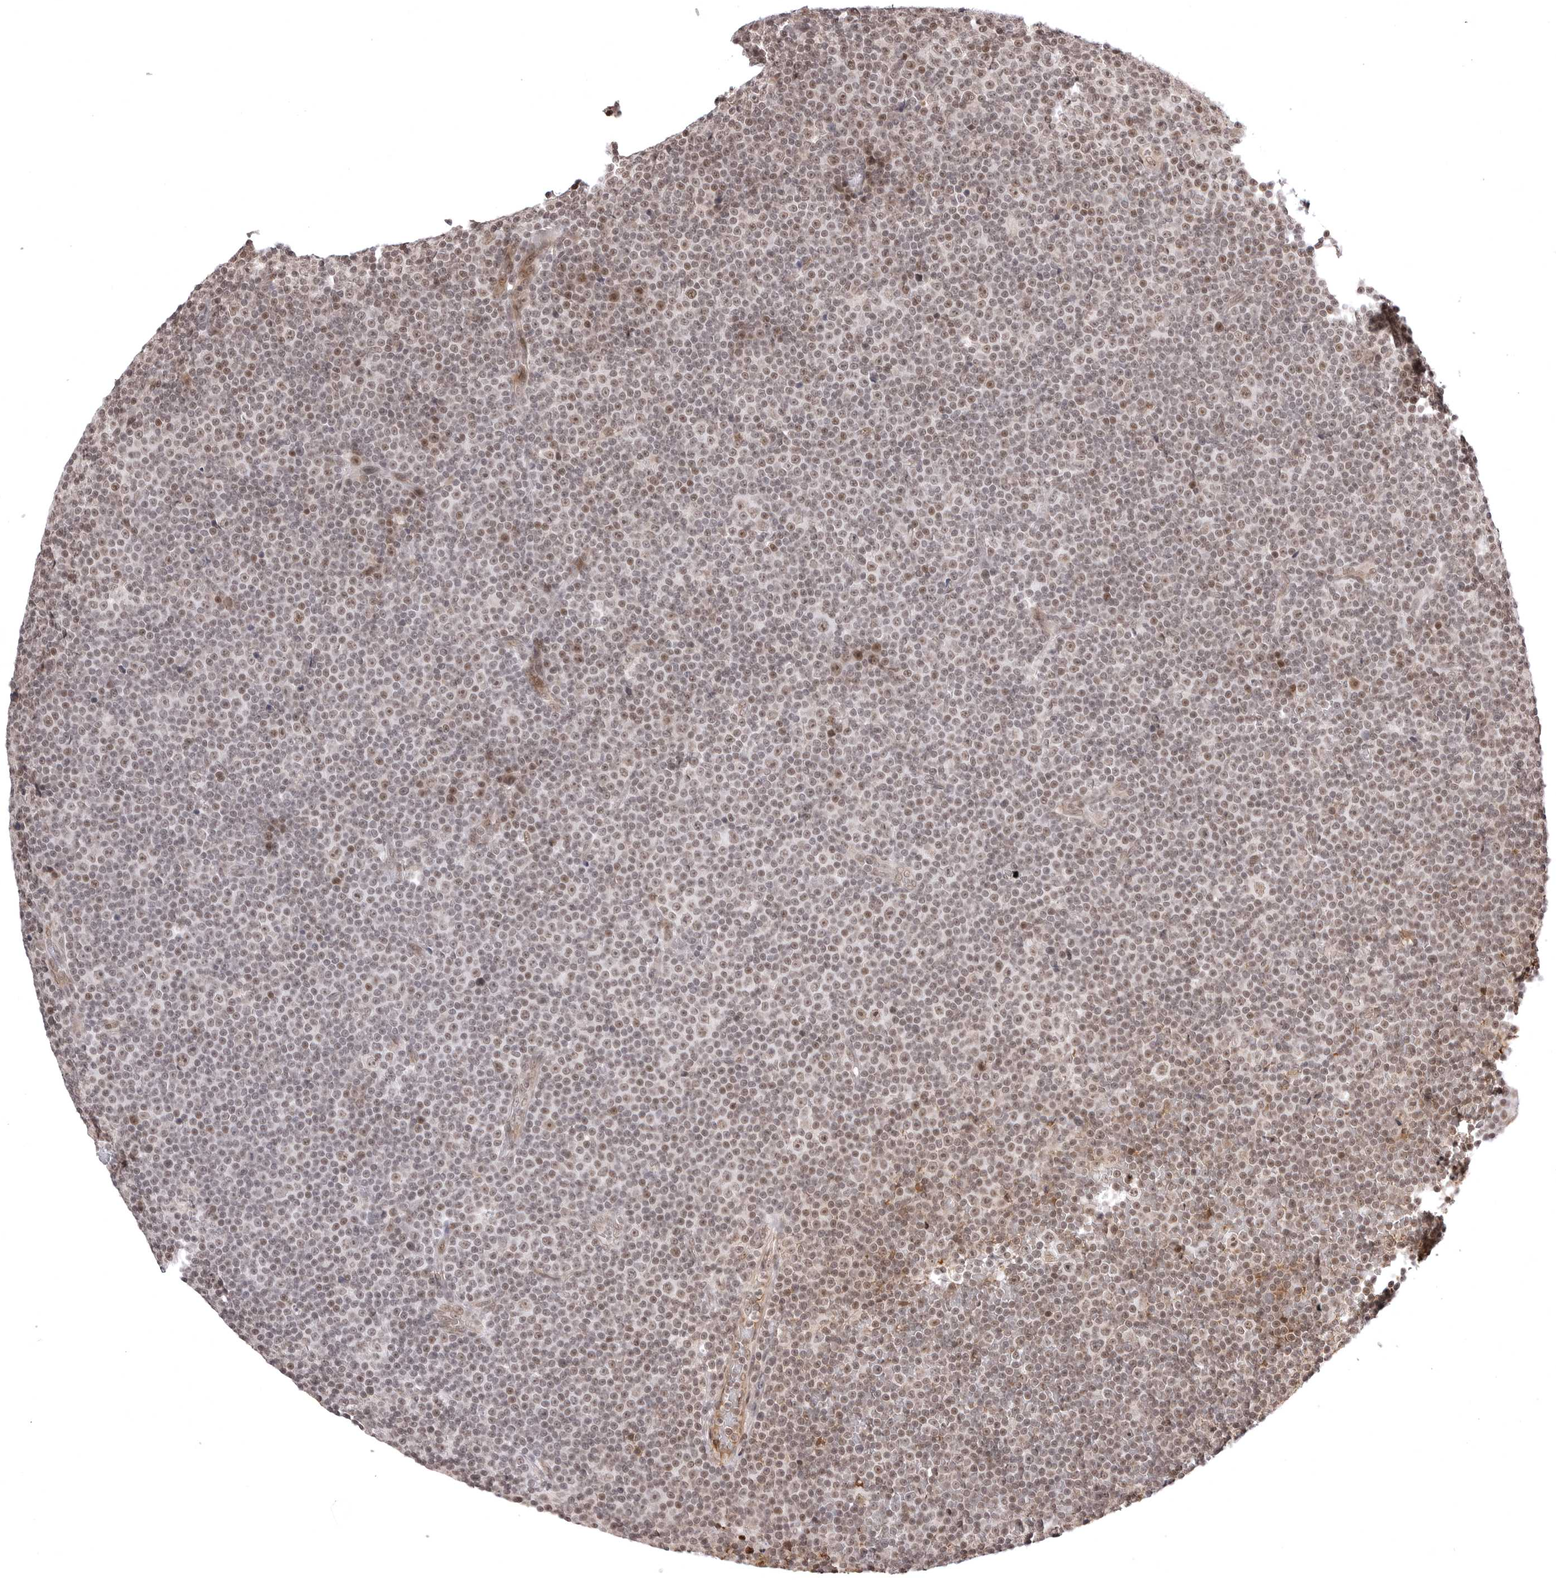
{"staining": {"intensity": "moderate", "quantity": "25%-75%", "location": "nuclear"}, "tissue": "lymphoma", "cell_type": "Tumor cells", "image_type": "cancer", "snomed": [{"axis": "morphology", "description": "Malignant lymphoma, non-Hodgkin's type, Low grade"}, {"axis": "topography", "description": "Lymph node"}], "caption": "Protein expression analysis of human malignant lymphoma, non-Hodgkin's type (low-grade) reveals moderate nuclear expression in about 25%-75% of tumor cells.", "gene": "PHF3", "patient": {"sex": "female", "age": 67}}